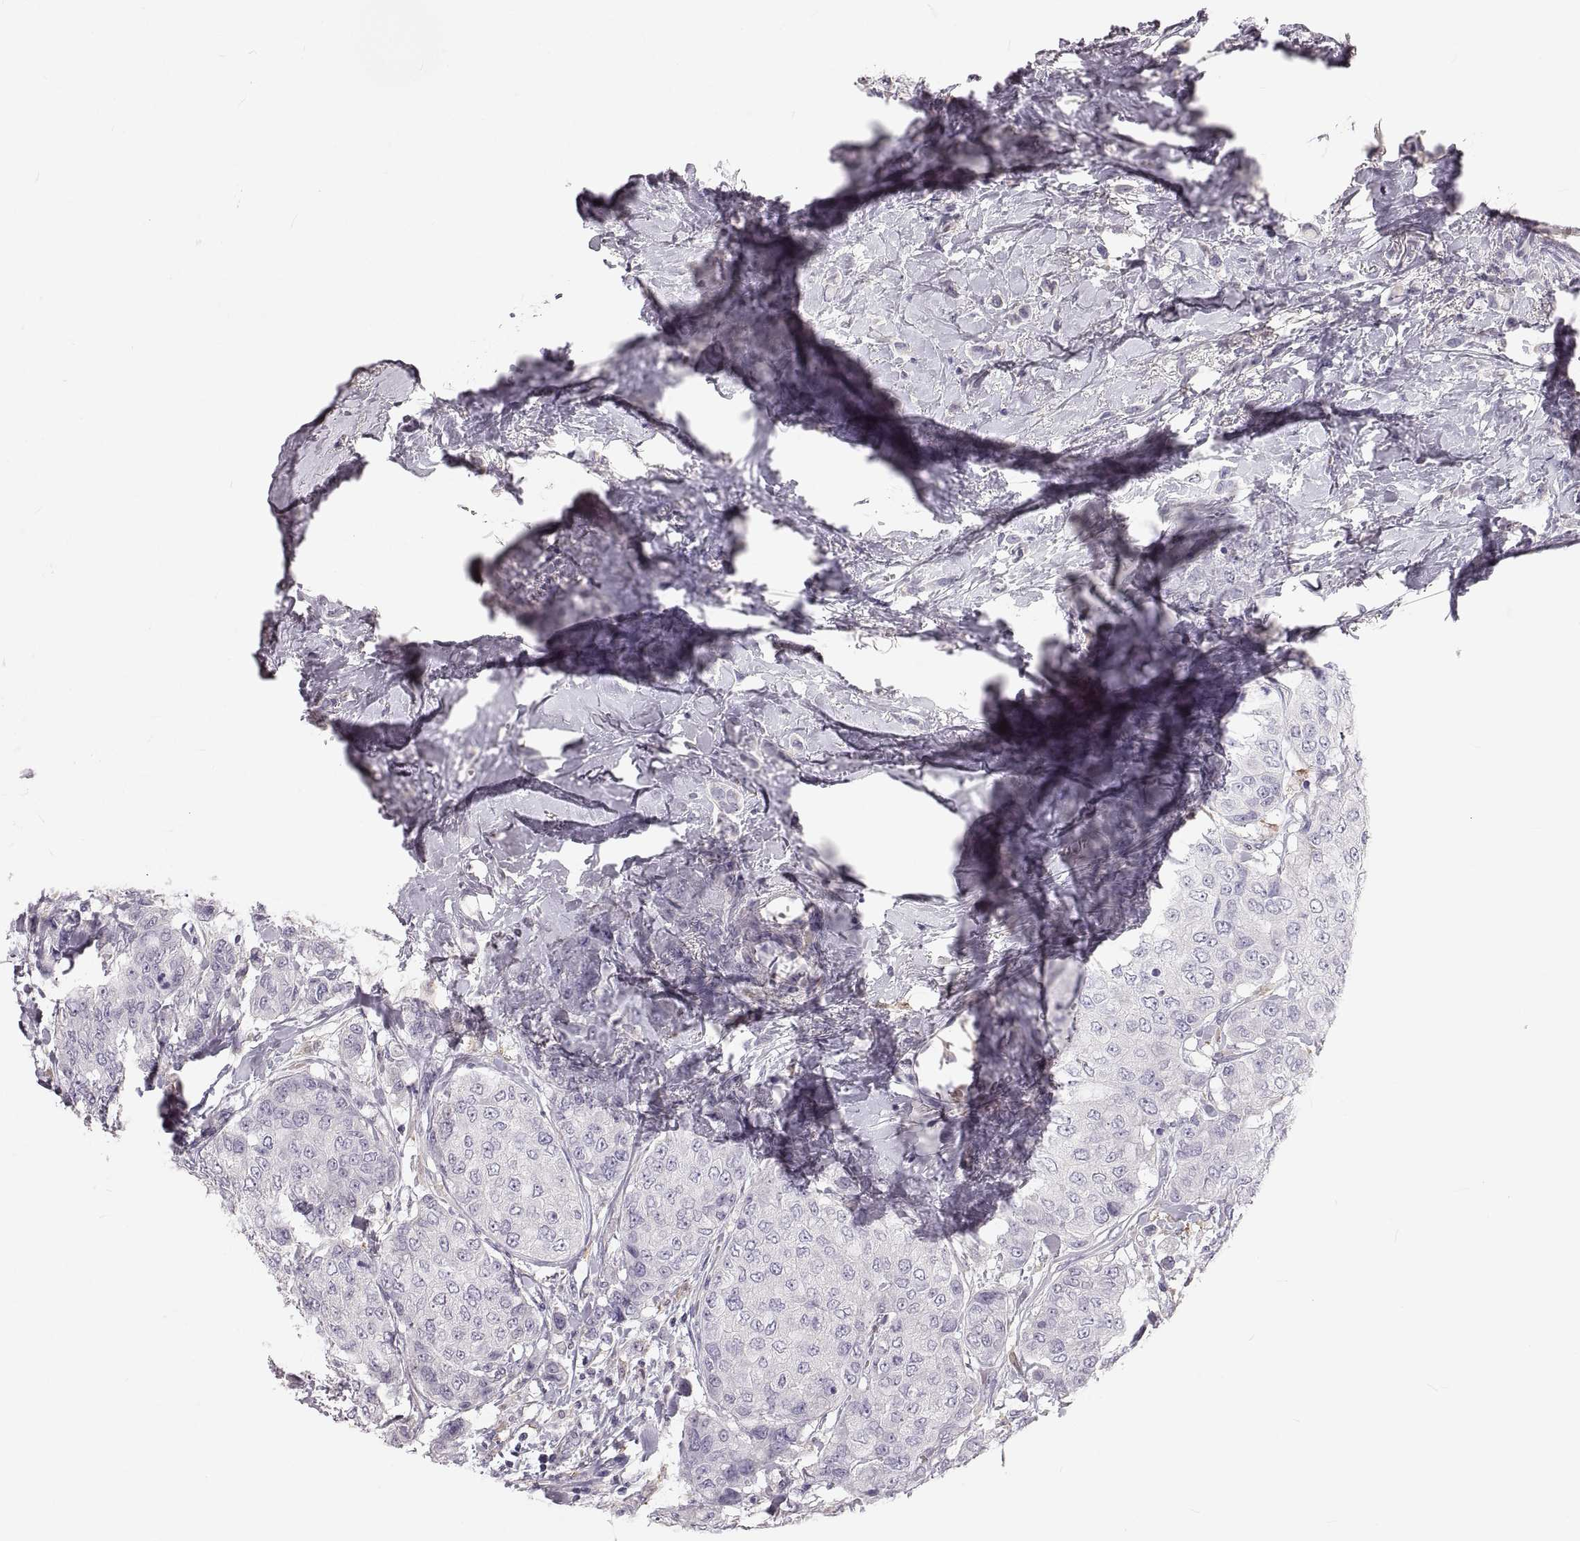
{"staining": {"intensity": "negative", "quantity": "none", "location": "none"}, "tissue": "breast cancer", "cell_type": "Tumor cells", "image_type": "cancer", "snomed": [{"axis": "morphology", "description": "Duct carcinoma"}, {"axis": "topography", "description": "Breast"}], "caption": "IHC photomicrograph of human breast intraductal carcinoma stained for a protein (brown), which demonstrates no expression in tumor cells. (DAB immunohistochemistry (IHC) with hematoxylin counter stain).", "gene": "RUNDC3A", "patient": {"sex": "female", "age": 27}}